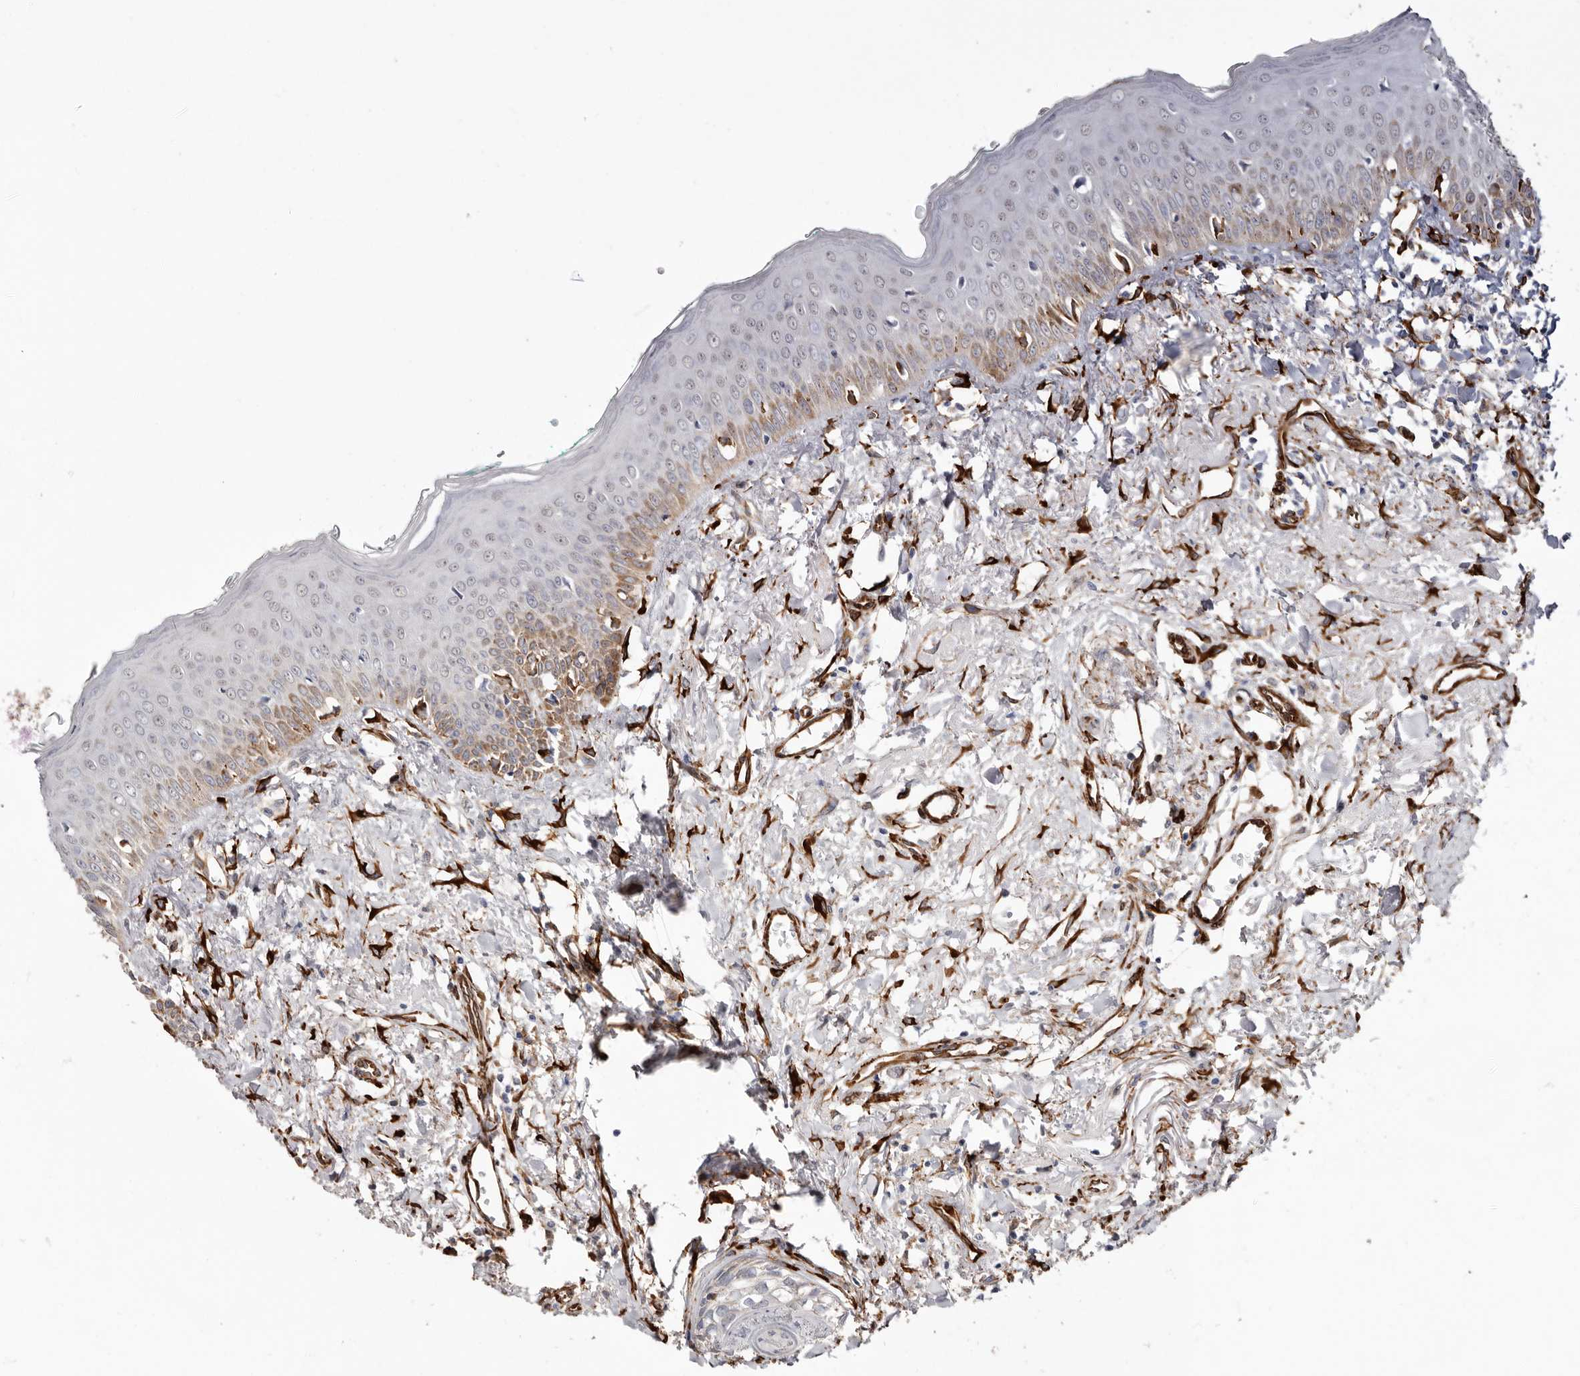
{"staining": {"intensity": "moderate", "quantity": "25%-75%", "location": "cytoplasmic/membranous"}, "tissue": "oral mucosa", "cell_type": "Squamous epithelial cells", "image_type": "normal", "snomed": [{"axis": "morphology", "description": "Normal tissue, NOS"}, {"axis": "topography", "description": "Oral tissue"}], "caption": "Moderate cytoplasmic/membranous positivity is seen in approximately 25%-75% of squamous epithelial cells in normal oral mucosa. (Brightfield microscopy of DAB IHC at high magnification).", "gene": "SEMA3E", "patient": {"sex": "female", "age": 70}}